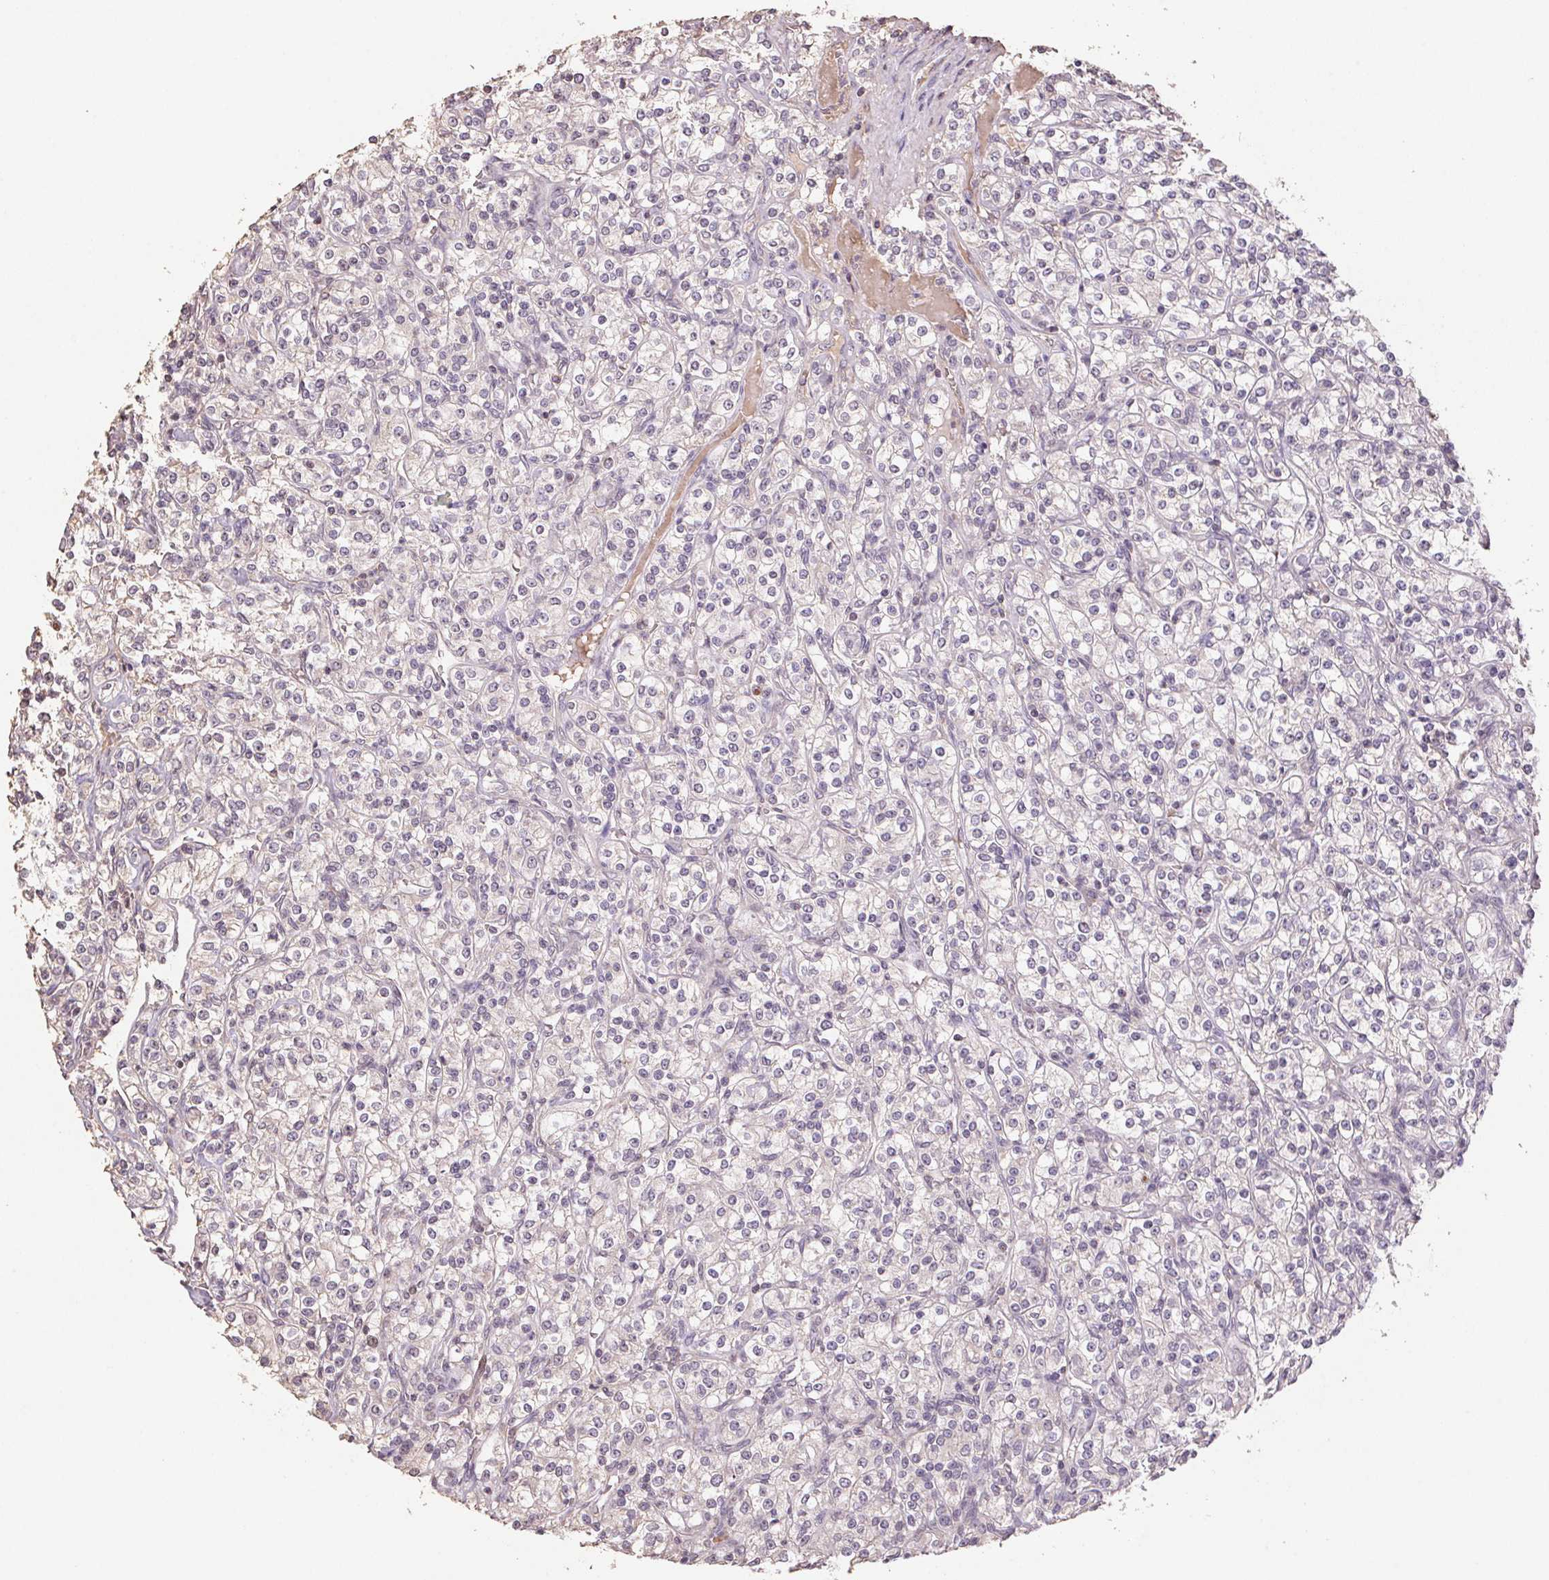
{"staining": {"intensity": "negative", "quantity": "none", "location": "none"}, "tissue": "renal cancer", "cell_type": "Tumor cells", "image_type": "cancer", "snomed": [{"axis": "morphology", "description": "Adenocarcinoma, NOS"}, {"axis": "topography", "description": "Kidney"}], "caption": "Immunohistochemical staining of human renal adenocarcinoma displays no significant staining in tumor cells.", "gene": "CENPF", "patient": {"sex": "male", "age": 77}}